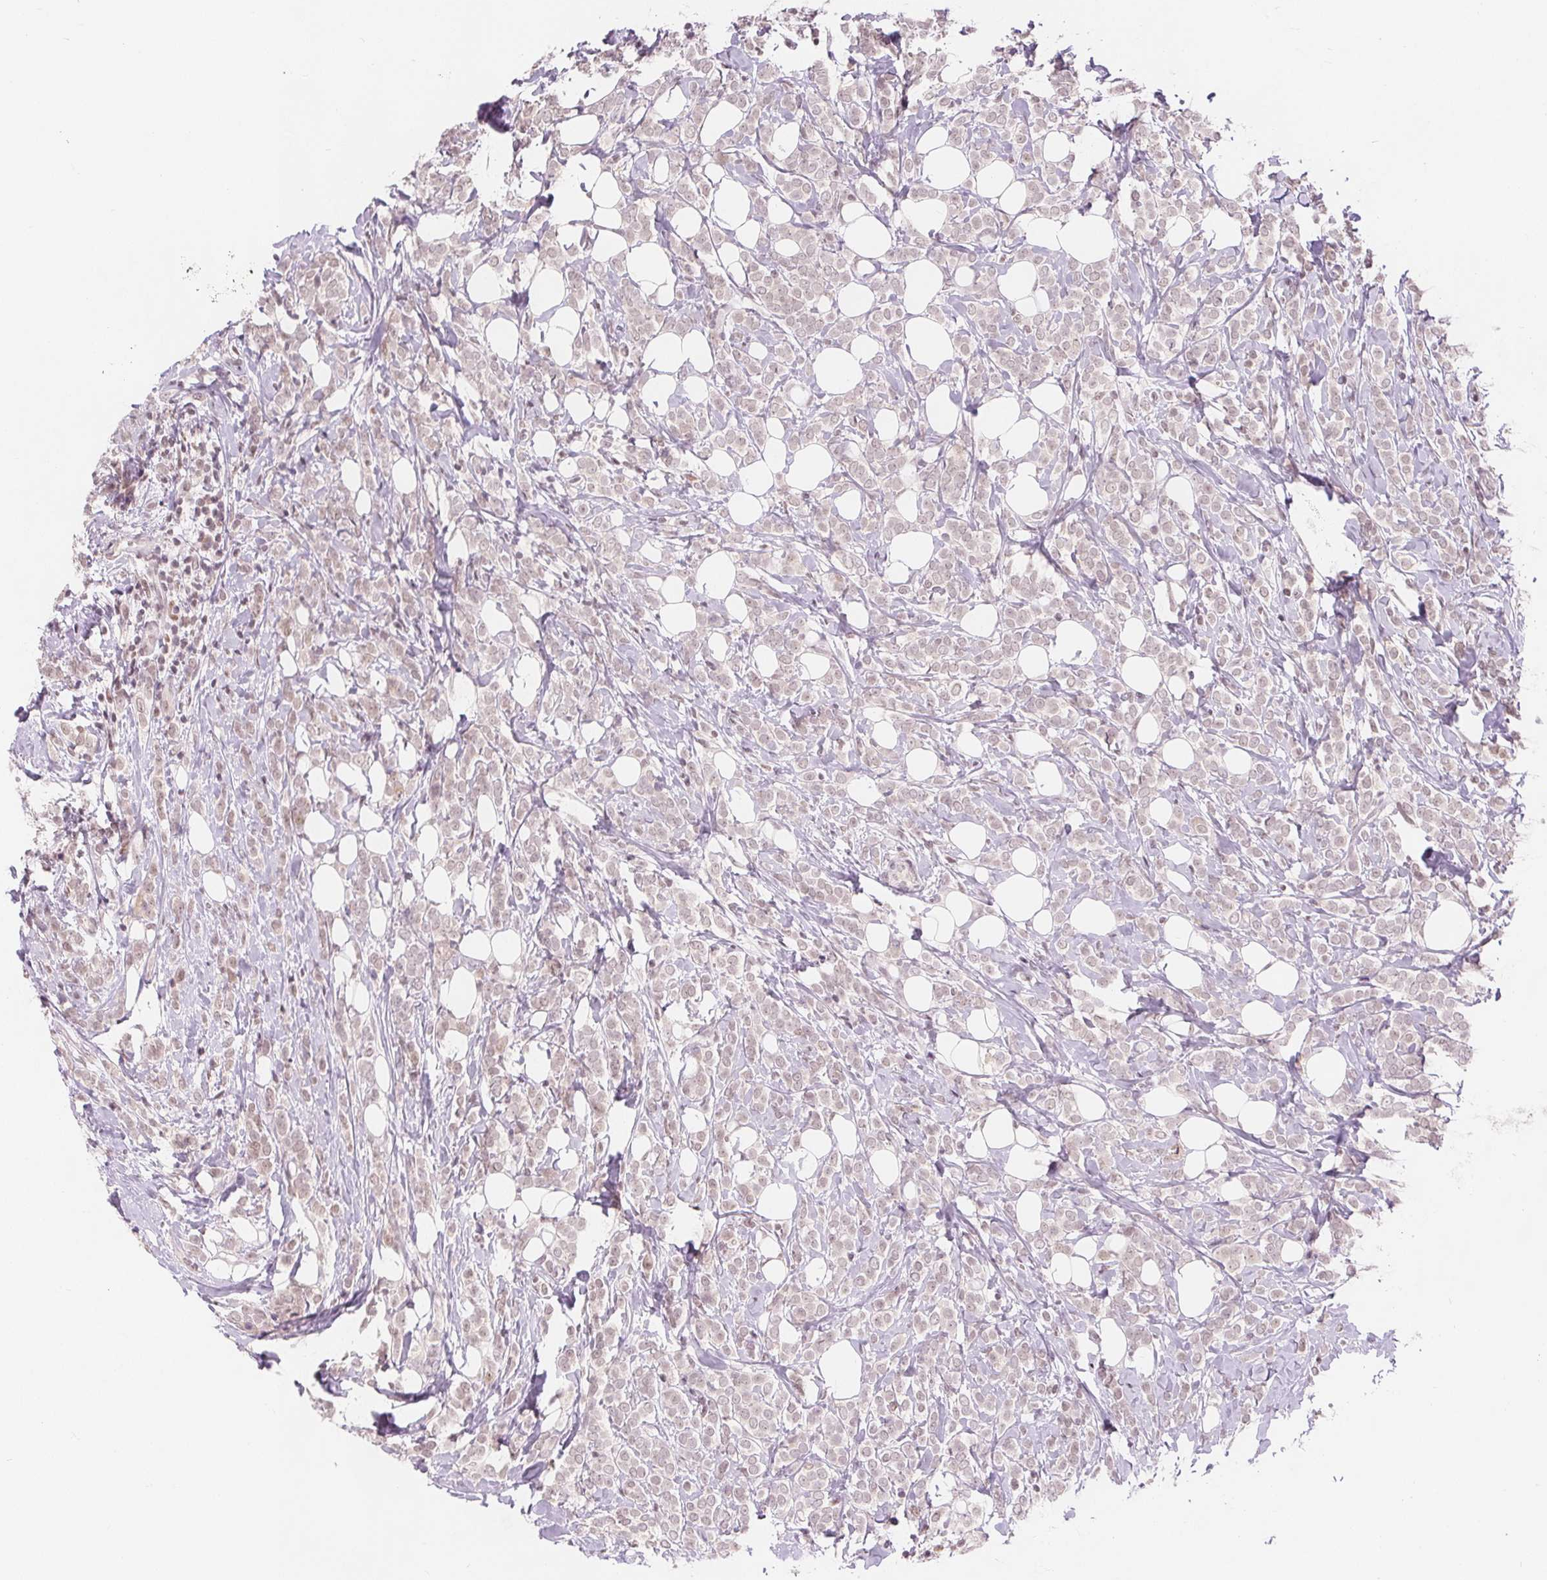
{"staining": {"intensity": "weak", "quantity": "25%-75%", "location": "nuclear"}, "tissue": "breast cancer", "cell_type": "Tumor cells", "image_type": "cancer", "snomed": [{"axis": "morphology", "description": "Lobular carcinoma"}, {"axis": "topography", "description": "Breast"}], "caption": "A brown stain highlights weak nuclear staining of a protein in lobular carcinoma (breast) tumor cells. (Brightfield microscopy of DAB IHC at high magnification).", "gene": "DEK", "patient": {"sex": "female", "age": 49}}